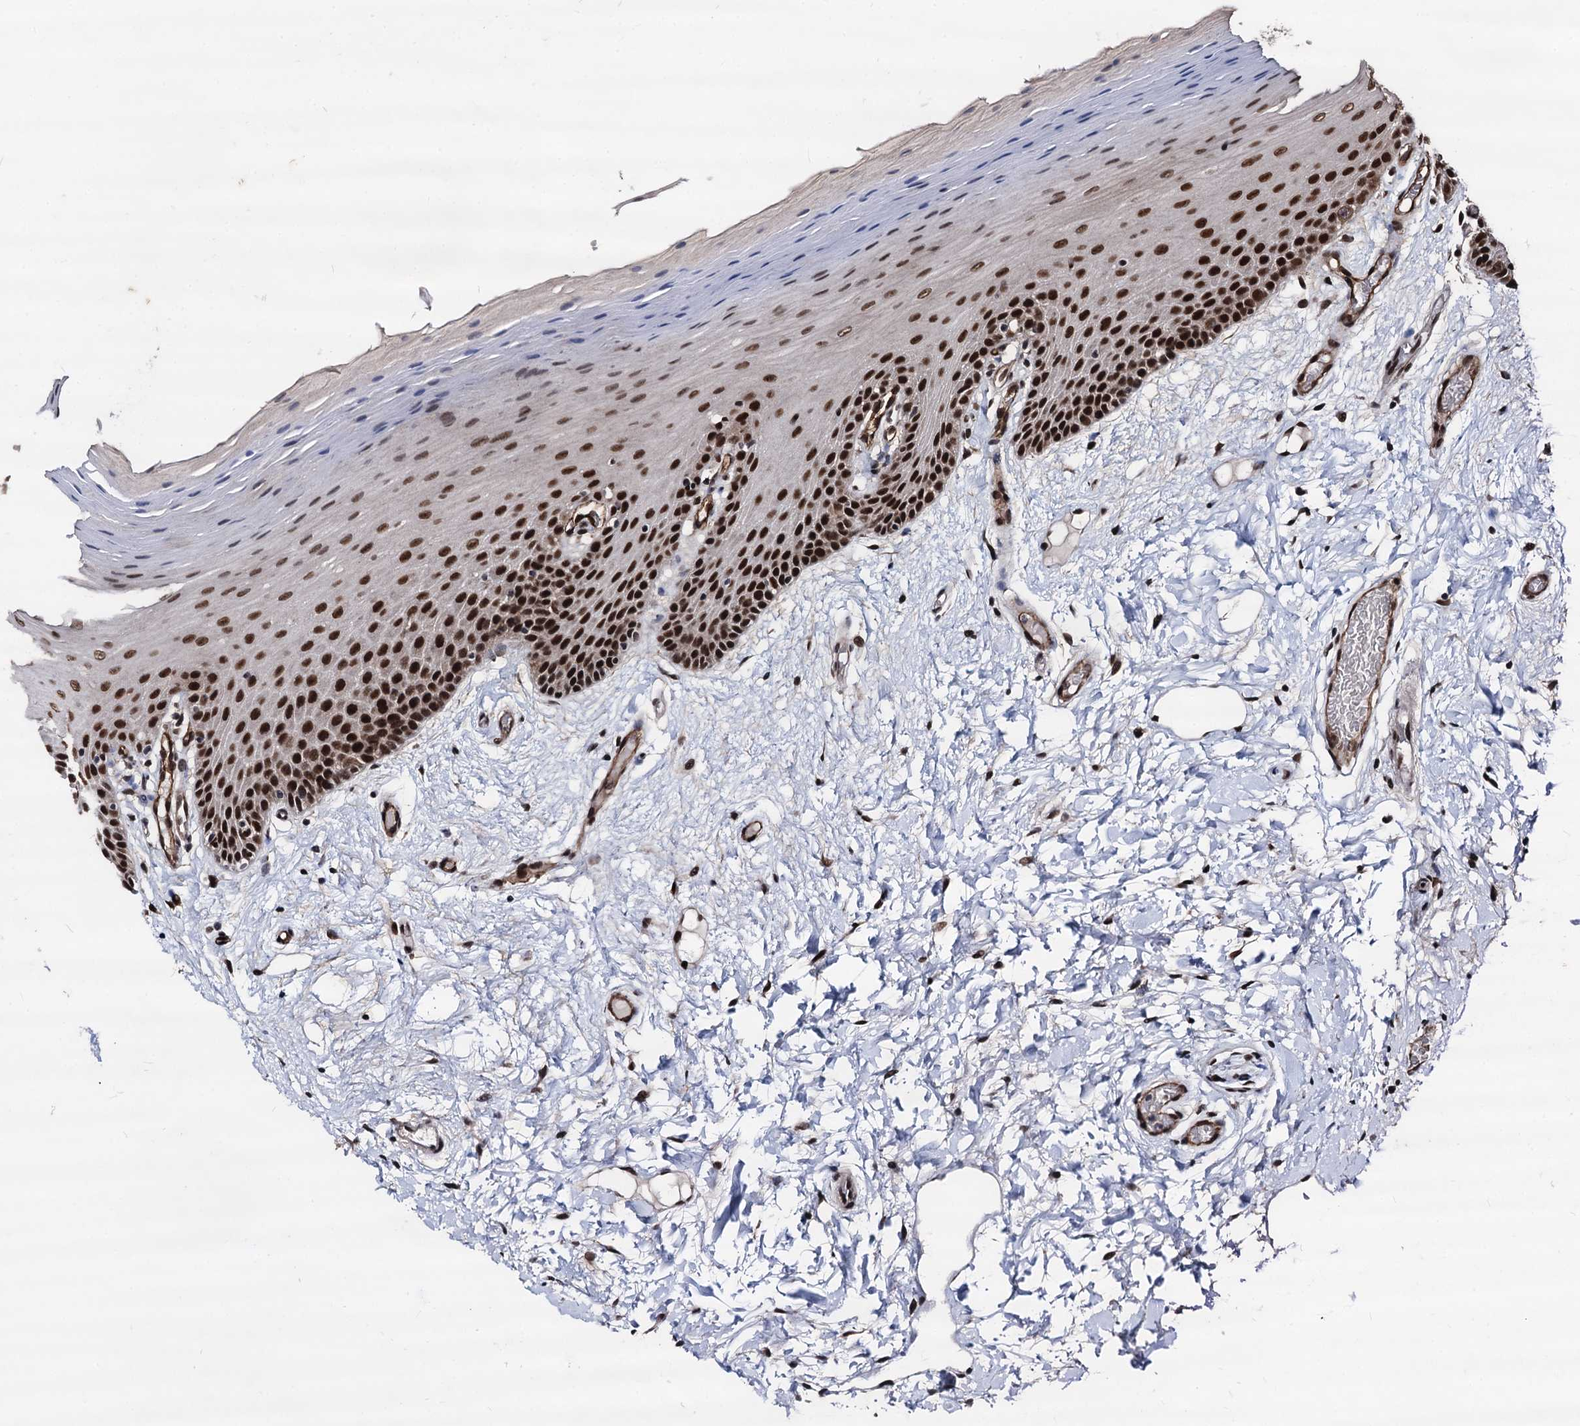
{"staining": {"intensity": "strong", "quantity": ">75%", "location": "nuclear"}, "tissue": "oral mucosa", "cell_type": "Squamous epithelial cells", "image_type": "normal", "snomed": [{"axis": "morphology", "description": "Normal tissue, NOS"}, {"axis": "topography", "description": "Oral tissue"}, {"axis": "topography", "description": "Tounge, NOS"}], "caption": "A high-resolution histopathology image shows immunohistochemistry staining of normal oral mucosa, which displays strong nuclear staining in about >75% of squamous epithelial cells.", "gene": "GALNT11", "patient": {"sex": "male", "age": 47}}